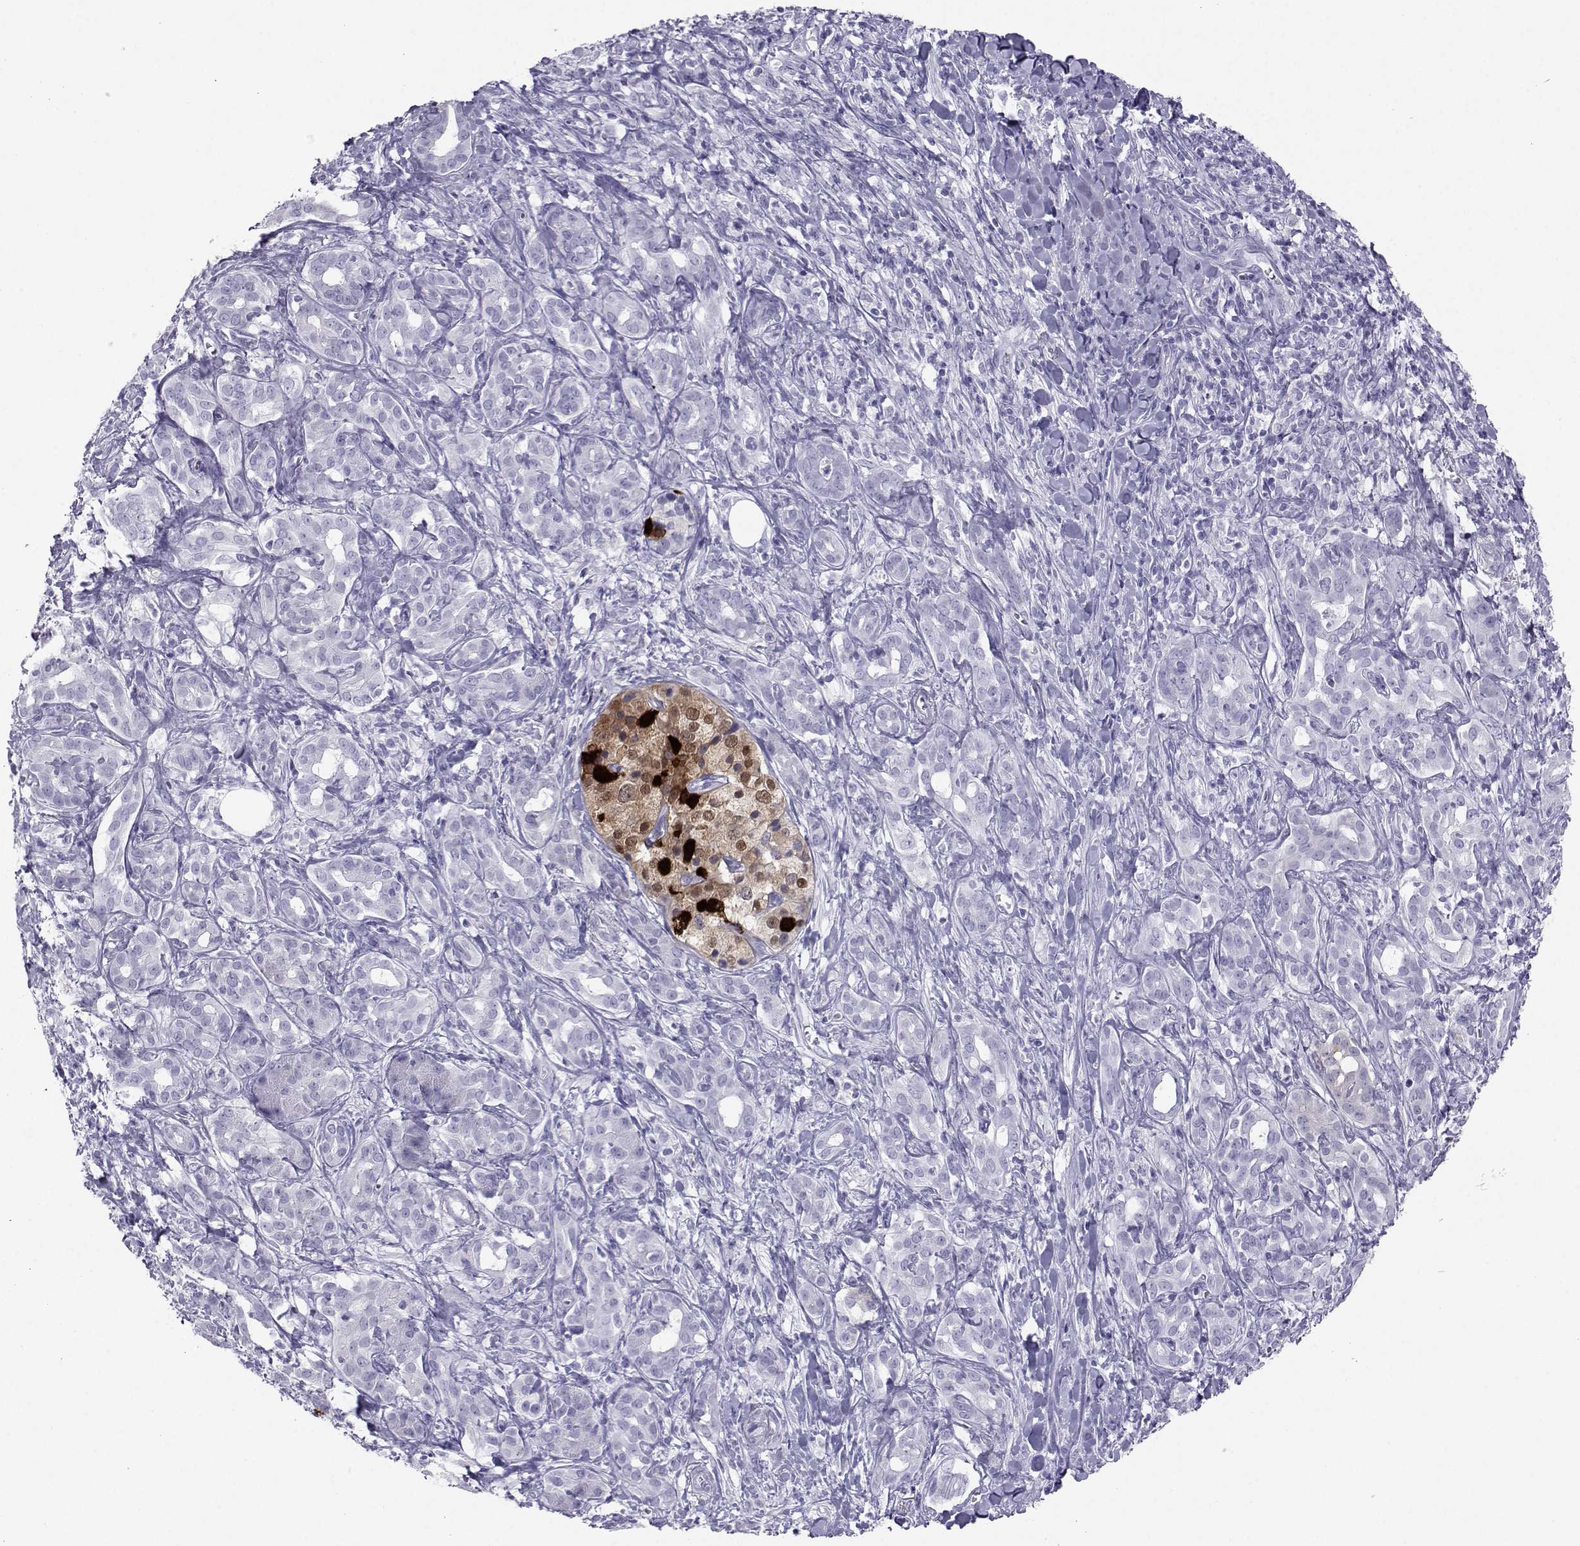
{"staining": {"intensity": "negative", "quantity": "none", "location": "none"}, "tissue": "pancreatic cancer", "cell_type": "Tumor cells", "image_type": "cancer", "snomed": [{"axis": "morphology", "description": "Adenocarcinoma, NOS"}, {"axis": "topography", "description": "Pancreas"}], "caption": "The micrograph reveals no staining of tumor cells in pancreatic cancer.", "gene": "SST", "patient": {"sex": "male", "age": 61}}